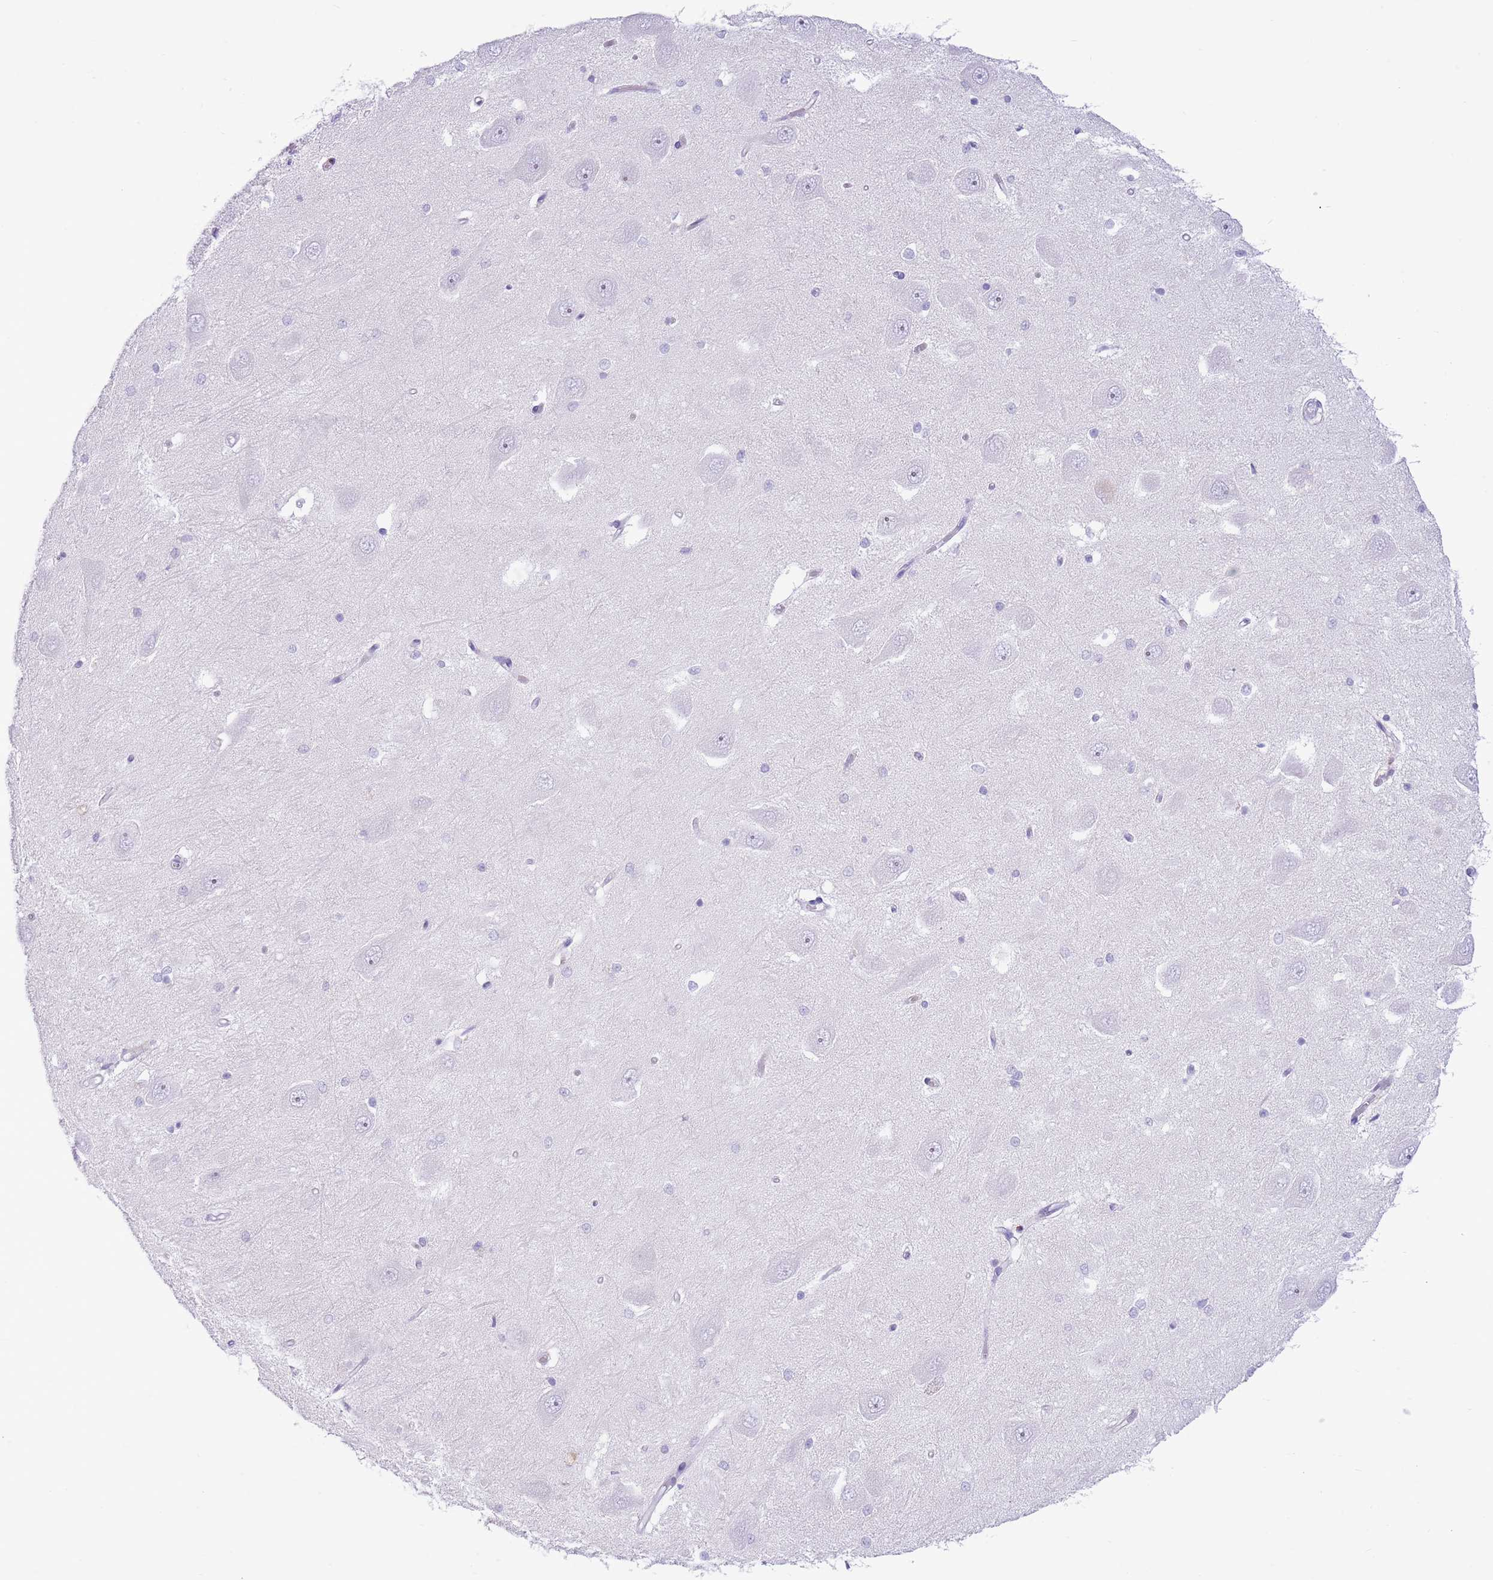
{"staining": {"intensity": "negative", "quantity": "none", "location": "none"}, "tissue": "hippocampus", "cell_type": "Glial cells", "image_type": "normal", "snomed": [{"axis": "morphology", "description": "Normal tissue, NOS"}, {"axis": "topography", "description": "Hippocampus"}], "caption": "Glial cells are negative for brown protein staining in normal hippocampus. (Stains: DAB (3,3'-diaminobenzidine) immunohistochemistry (IHC) with hematoxylin counter stain, Microscopy: brightfield microscopy at high magnification).", "gene": "OR4Q3", "patient": {"sex": "male", "age": 45}}